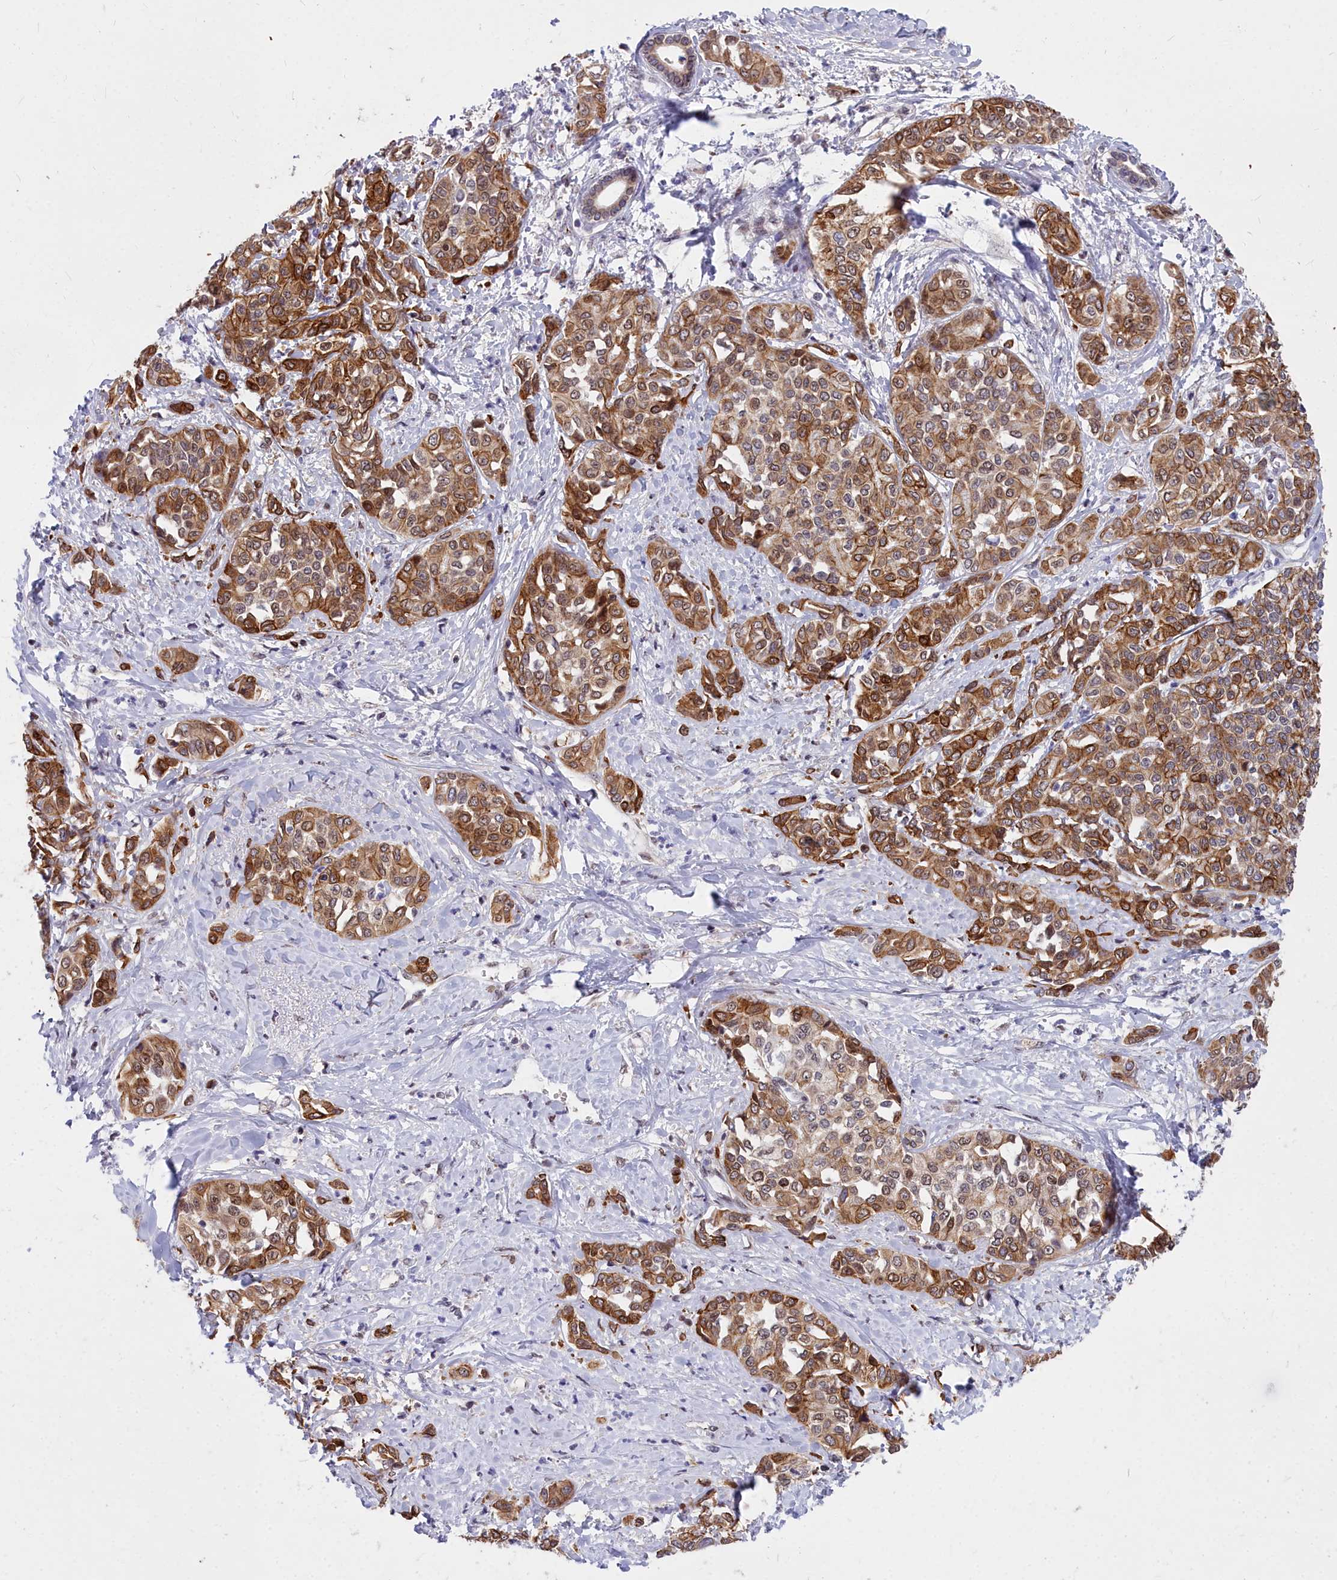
{"staining": {"intensity": "moderate", "quantity": "25%-75%", "location": "cytoplasmic/membranous,nuclear"}, "tissue": "liver cancer", "cell_type": "Tumor cells", "image_type": "cancer", "snomed": [{"axis": "morphology", "description": "Cholangiocarcinoma"}, {"axis": "topography", "description": "Liver"}], "caption": "Immunohistochemical staining of liver cholangiocarcinoma reveals medium levels of moderate cytoplasmic/membranous and nuclear protein positivity in approximately 25%-75% of tumor cells.", "gene": "ABCB8", "patient": {"sex": "female", "age": 77}}